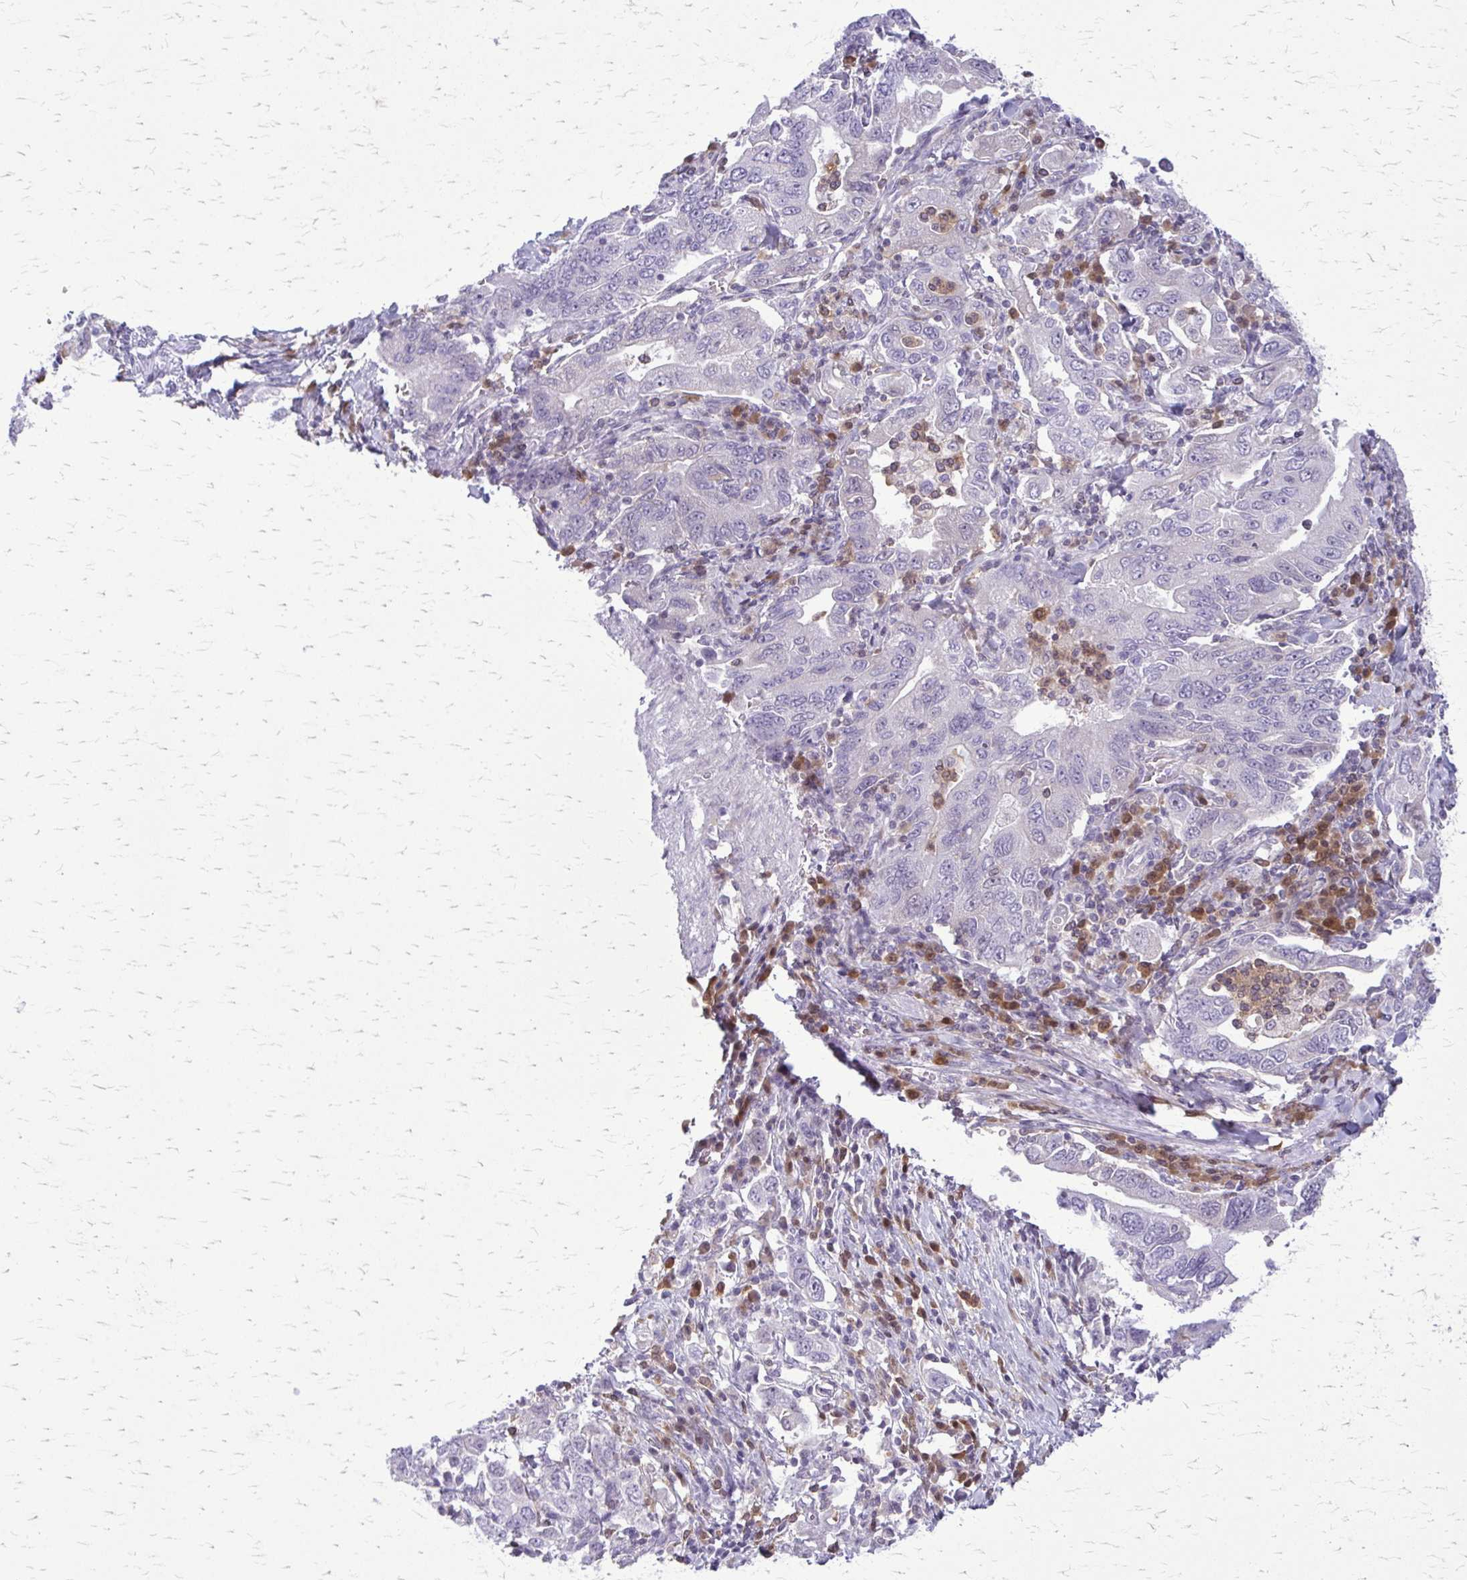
{"staining": {"intensity": "negative", "quantity": "none", "location": "none"}, "tissue": "stomach cancer", "cell_type": "Tumor cells", "image_type": "cancer", "snomed": [{"axis": "morphology", "description": "Adenocarcinoma, NOS"}, {"axis": "topography", "description": "Stomach, upper"}, {"axis": "topography", "description": "Stomach"}], "caption": "Human stomach cancer stained for a protein using IHC demonstrates no positivity in tumor cells.", "gene": "GLRX", "patient": {"sex": "male", "age": 62}}